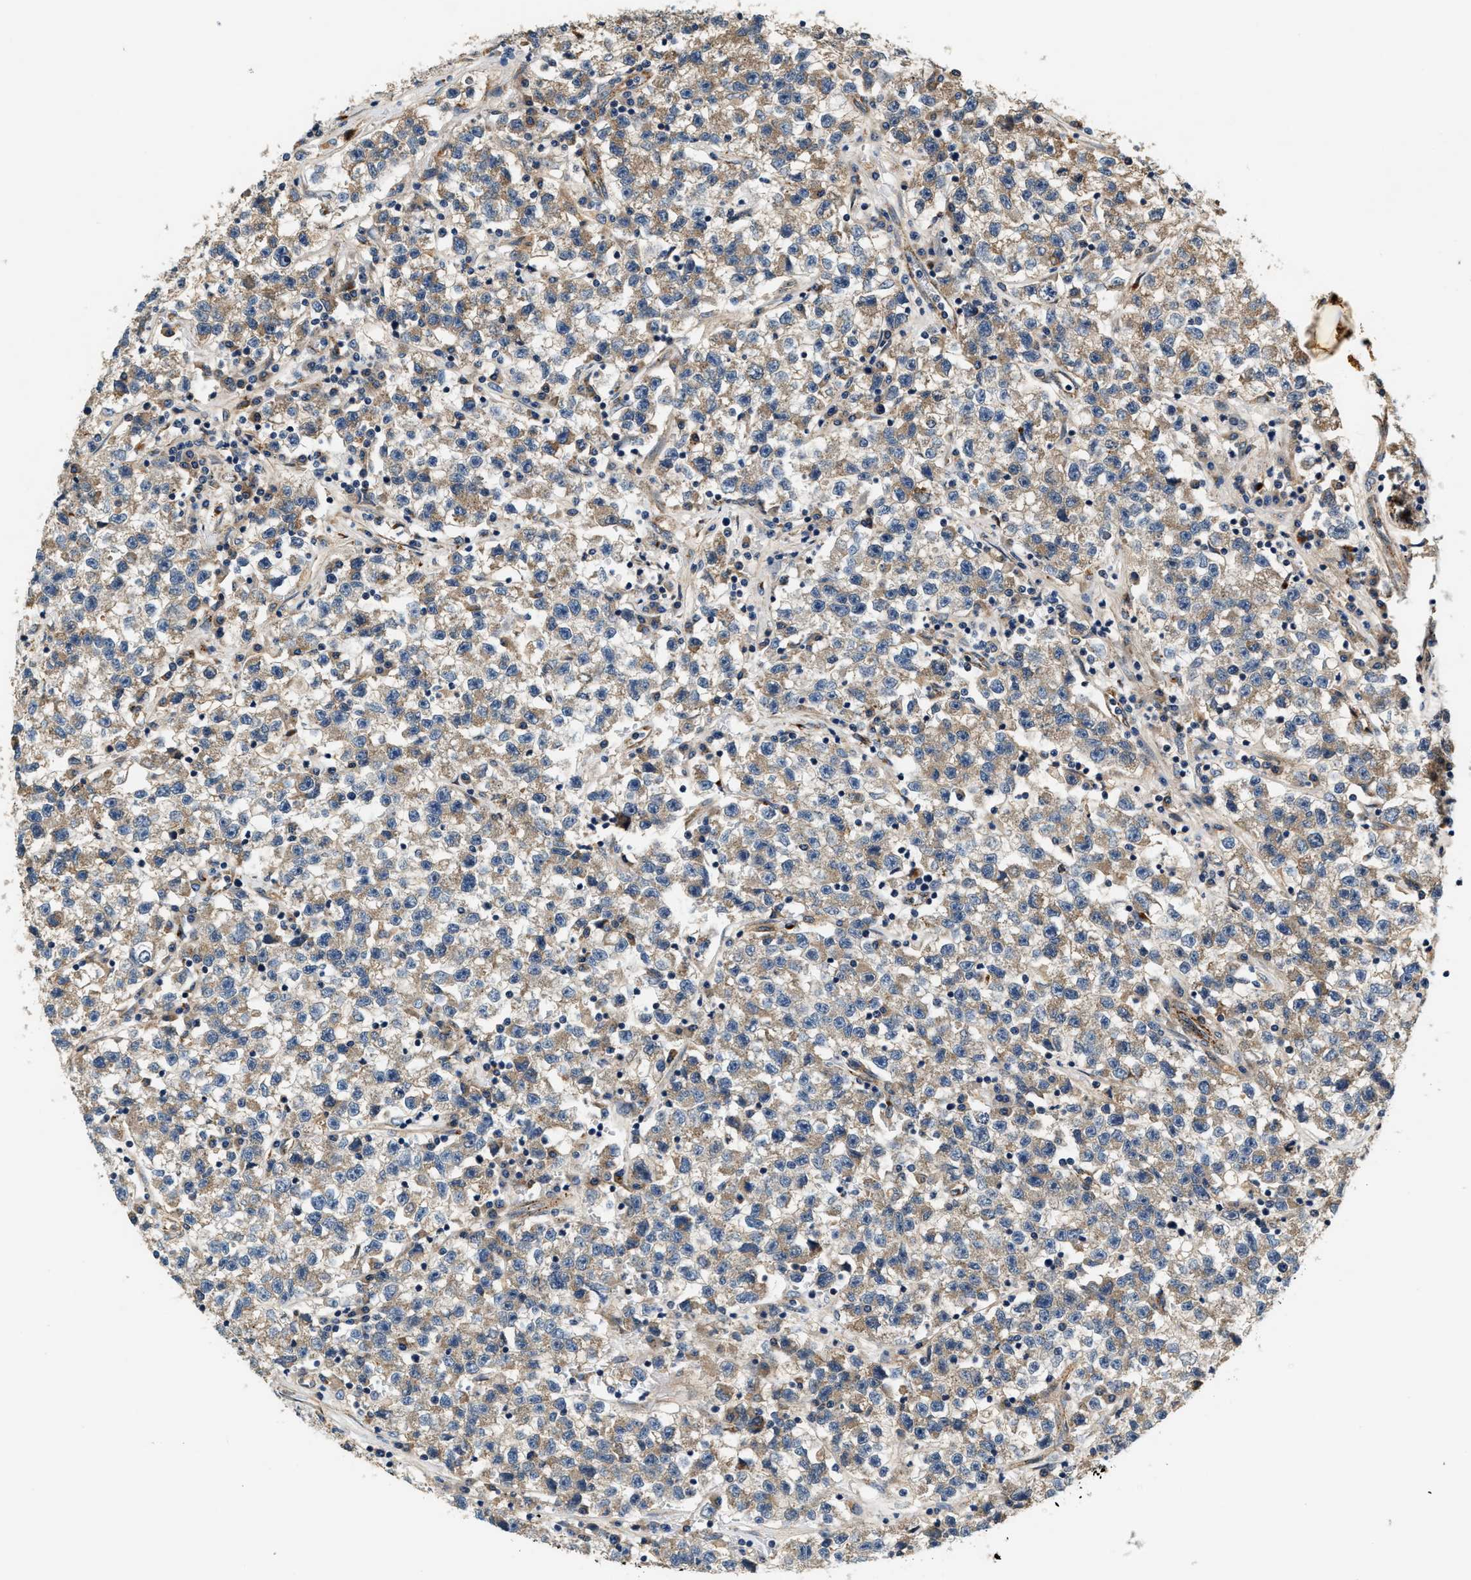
{"staining": {"intensity": "moderate", "quantity": ">75%", "location": "cytoplasmic/membranous"}, "tissue": "testis cancer", "cell_type": "Tumor cells", "image_type": "cancer", "snomed": [{"axis": "morphology", "description": "Seminoma, NOS"}, {"axis": "topography", "description": "Testis"}], "caption": "A high-resolution image shows immunohistochemistry (IHC) staining of seminoma (testis), which reveals moderate cytoplasmic/membranous expression in approximately >75% of tumor cells.", "gene": "DUSP10", "patient": {"sex": "male", "age": 22}}